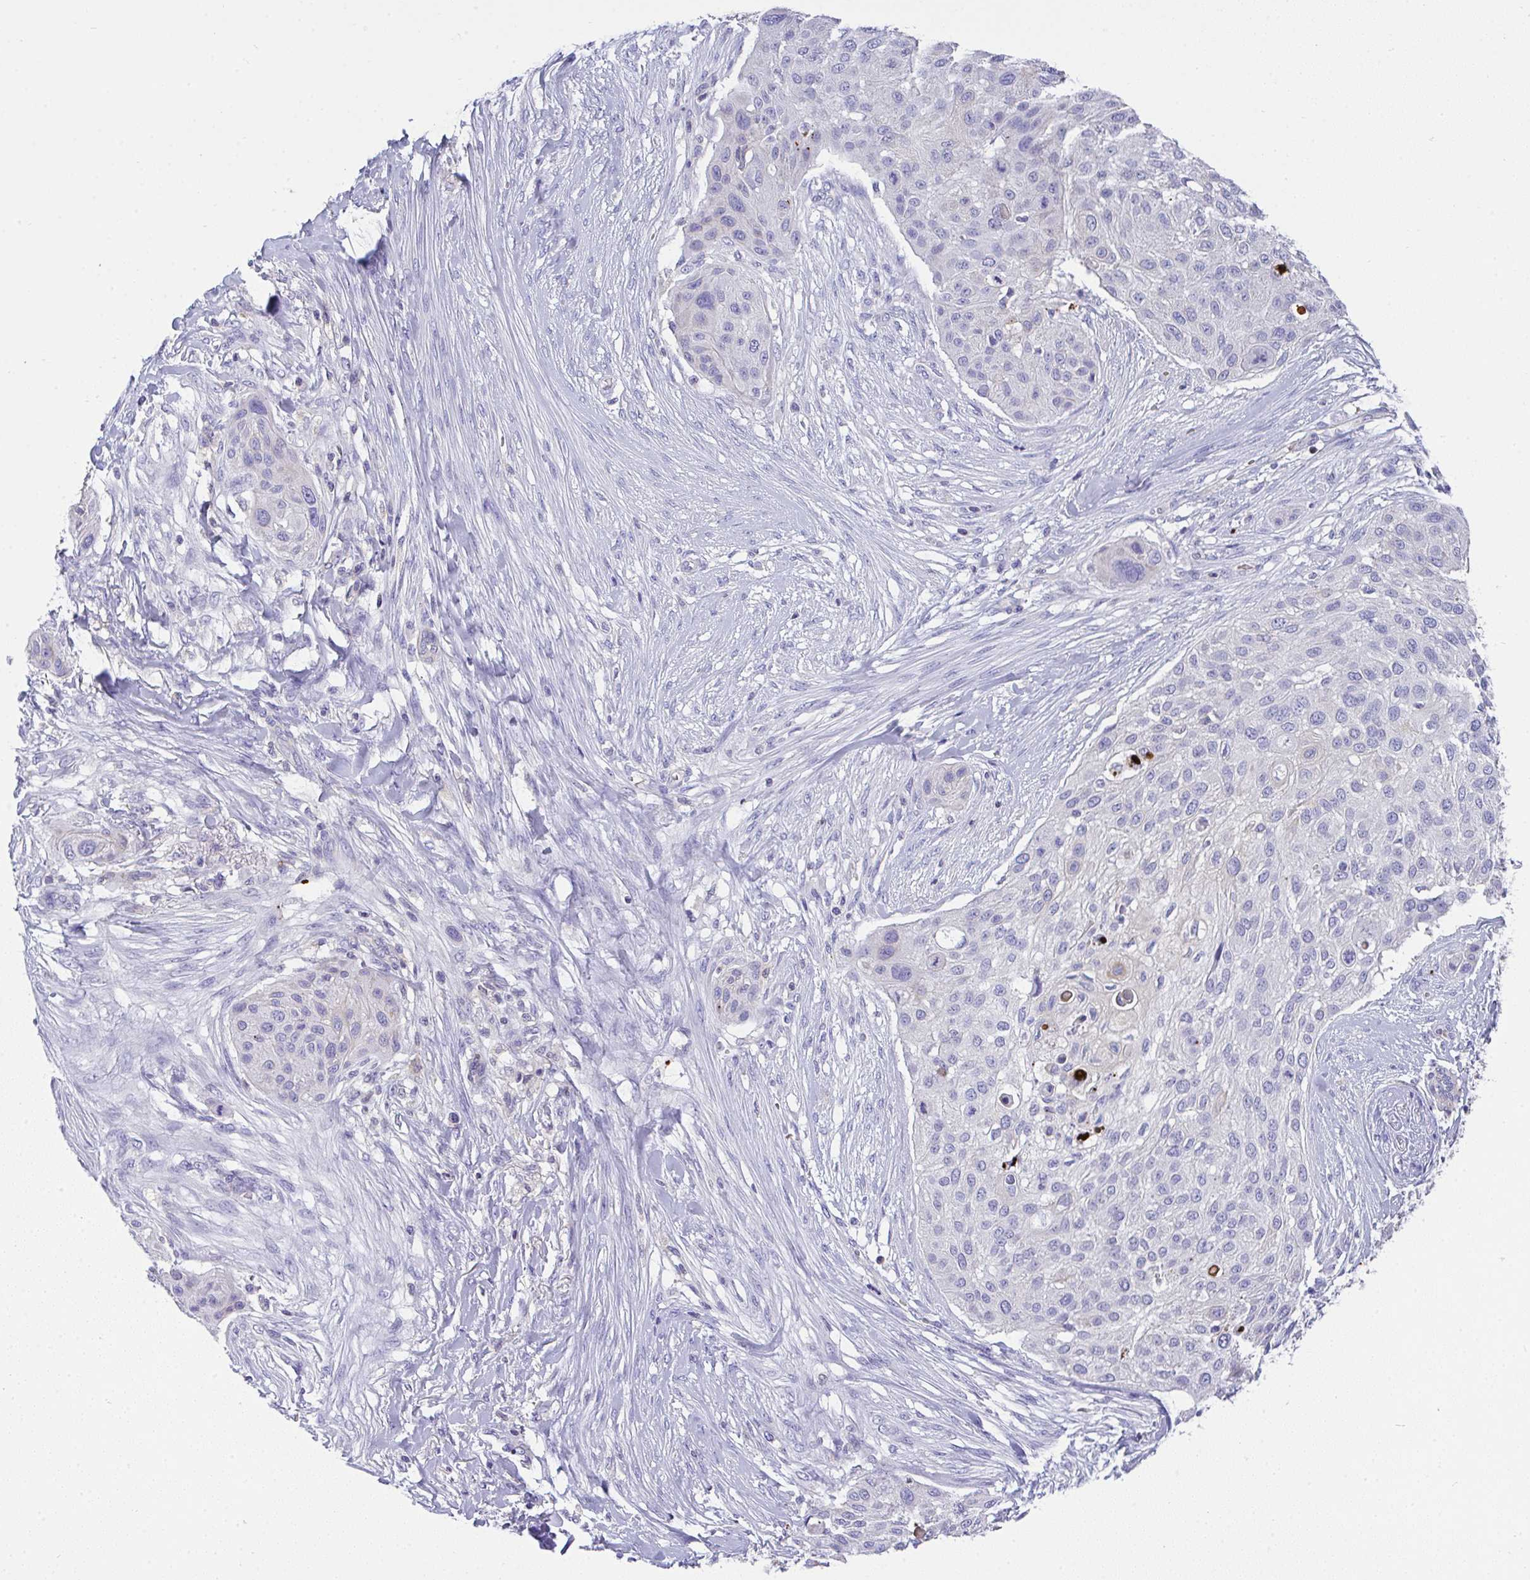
{"staining": {"intensity": "negative", "quantity": "none", "location": "none"}, "tissue": "skin cancer", "cell_type": "Tumor cells", "image_type": "cancer", "snomed": [{"axis": "morphology", "description": "Squamous cell carcinoma, NOS"}, {"axis": "topography", "description": "Skin"}], "caption": "Tumor cells show no significant staining in skin squamous cell carcinoma. (DAB (3,3'-diaminobenzidine) immunohistochemistry with hematoxylin counter stain).", "gene": "TNFAIP8", "patient": {"sex": "female", "age": 87}}